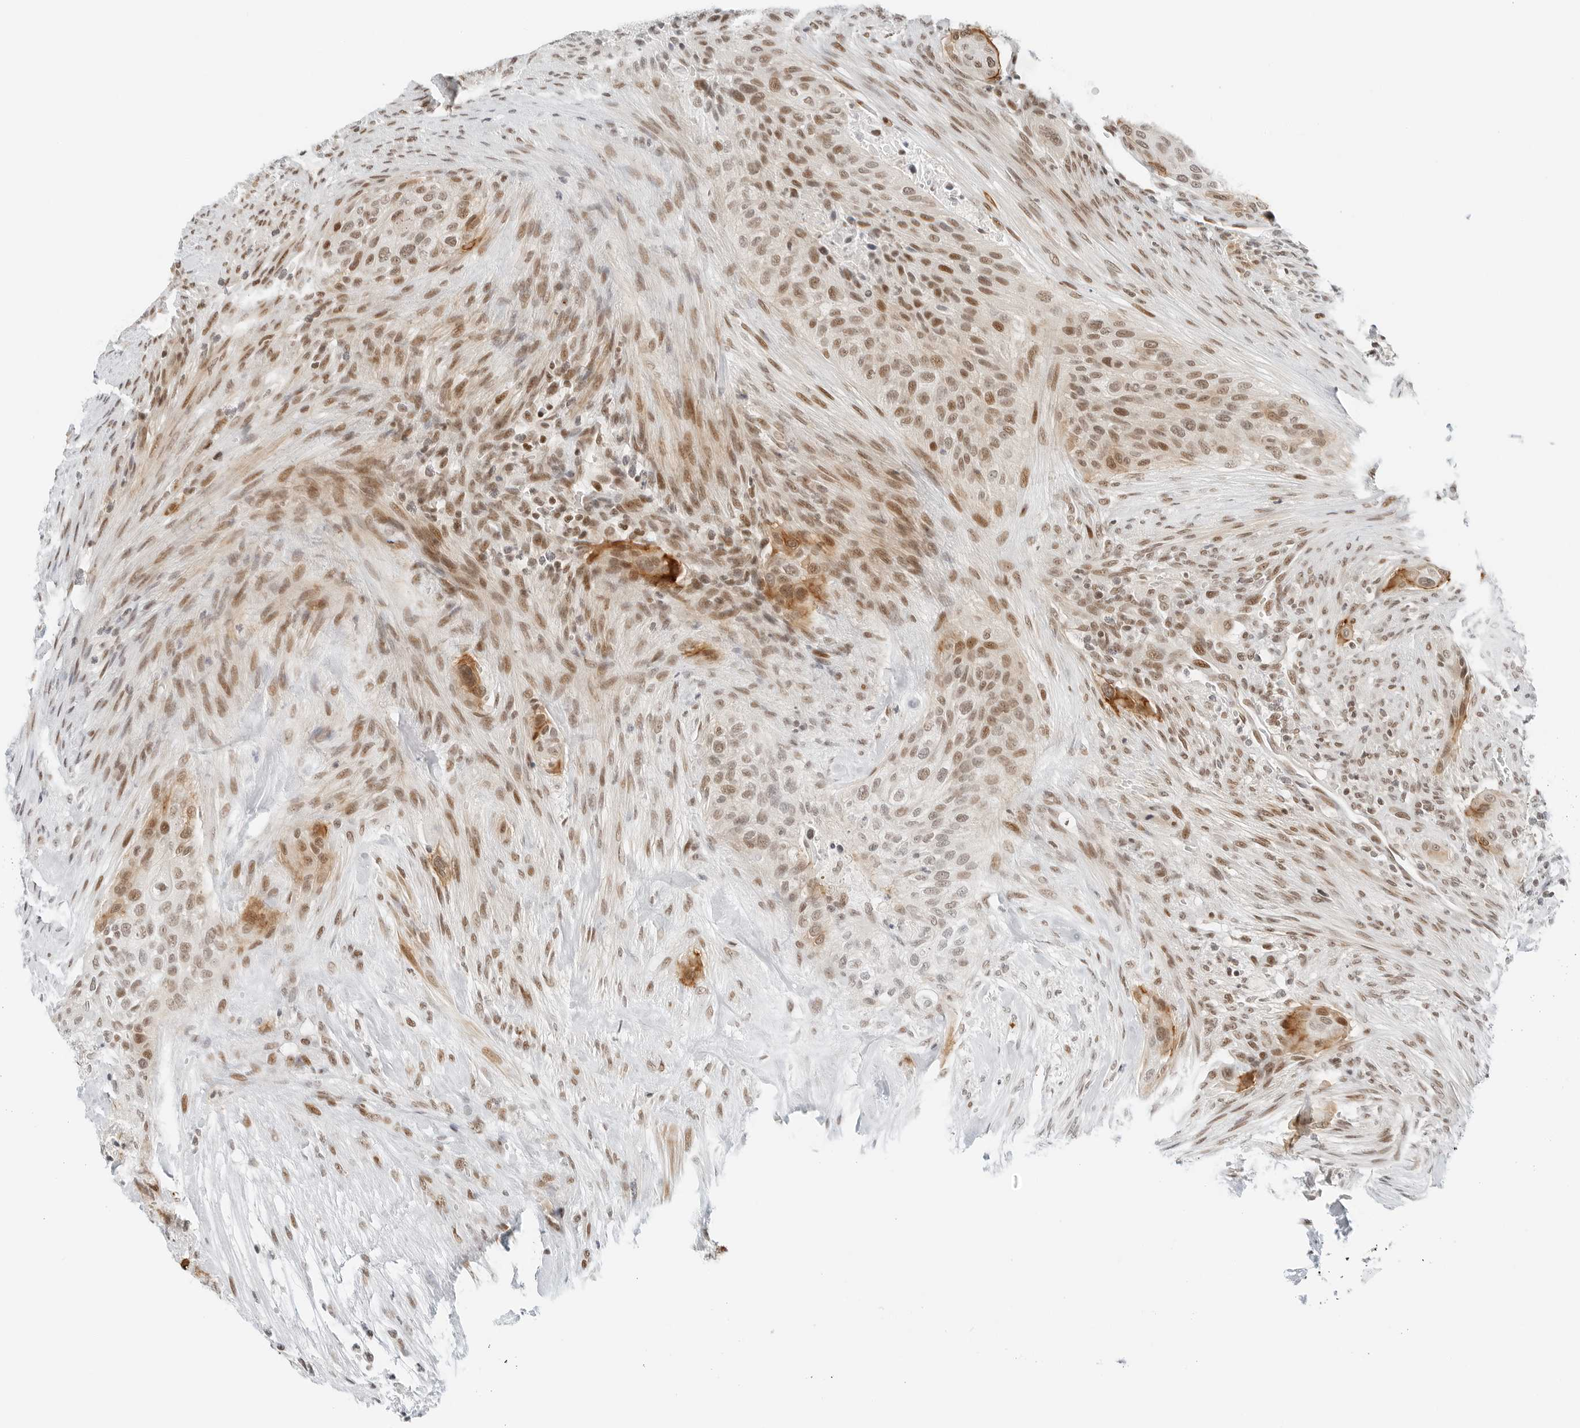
{"staining": {"intensity": "moderate", "quantity": ">75%", "location": "cytoplasmic/membranous,nuclear"}, "tissue": "urothelial cancer", "cell_type": "Tumor cells", "image_type": "cancer", "snomed": [{"axis": "morphology", "description": "Urothelial carcinoma, High grade"}, {"axis": "topography", "description": "Urinary bladder"}], "caption": "A brown stain labels moderate cytoplasmic/membranous and nuclear staining of a protein in human urothelial cancer tumor cells.", "gene": "CRTC2", "patient": {"sex": "male", "age": 35}}